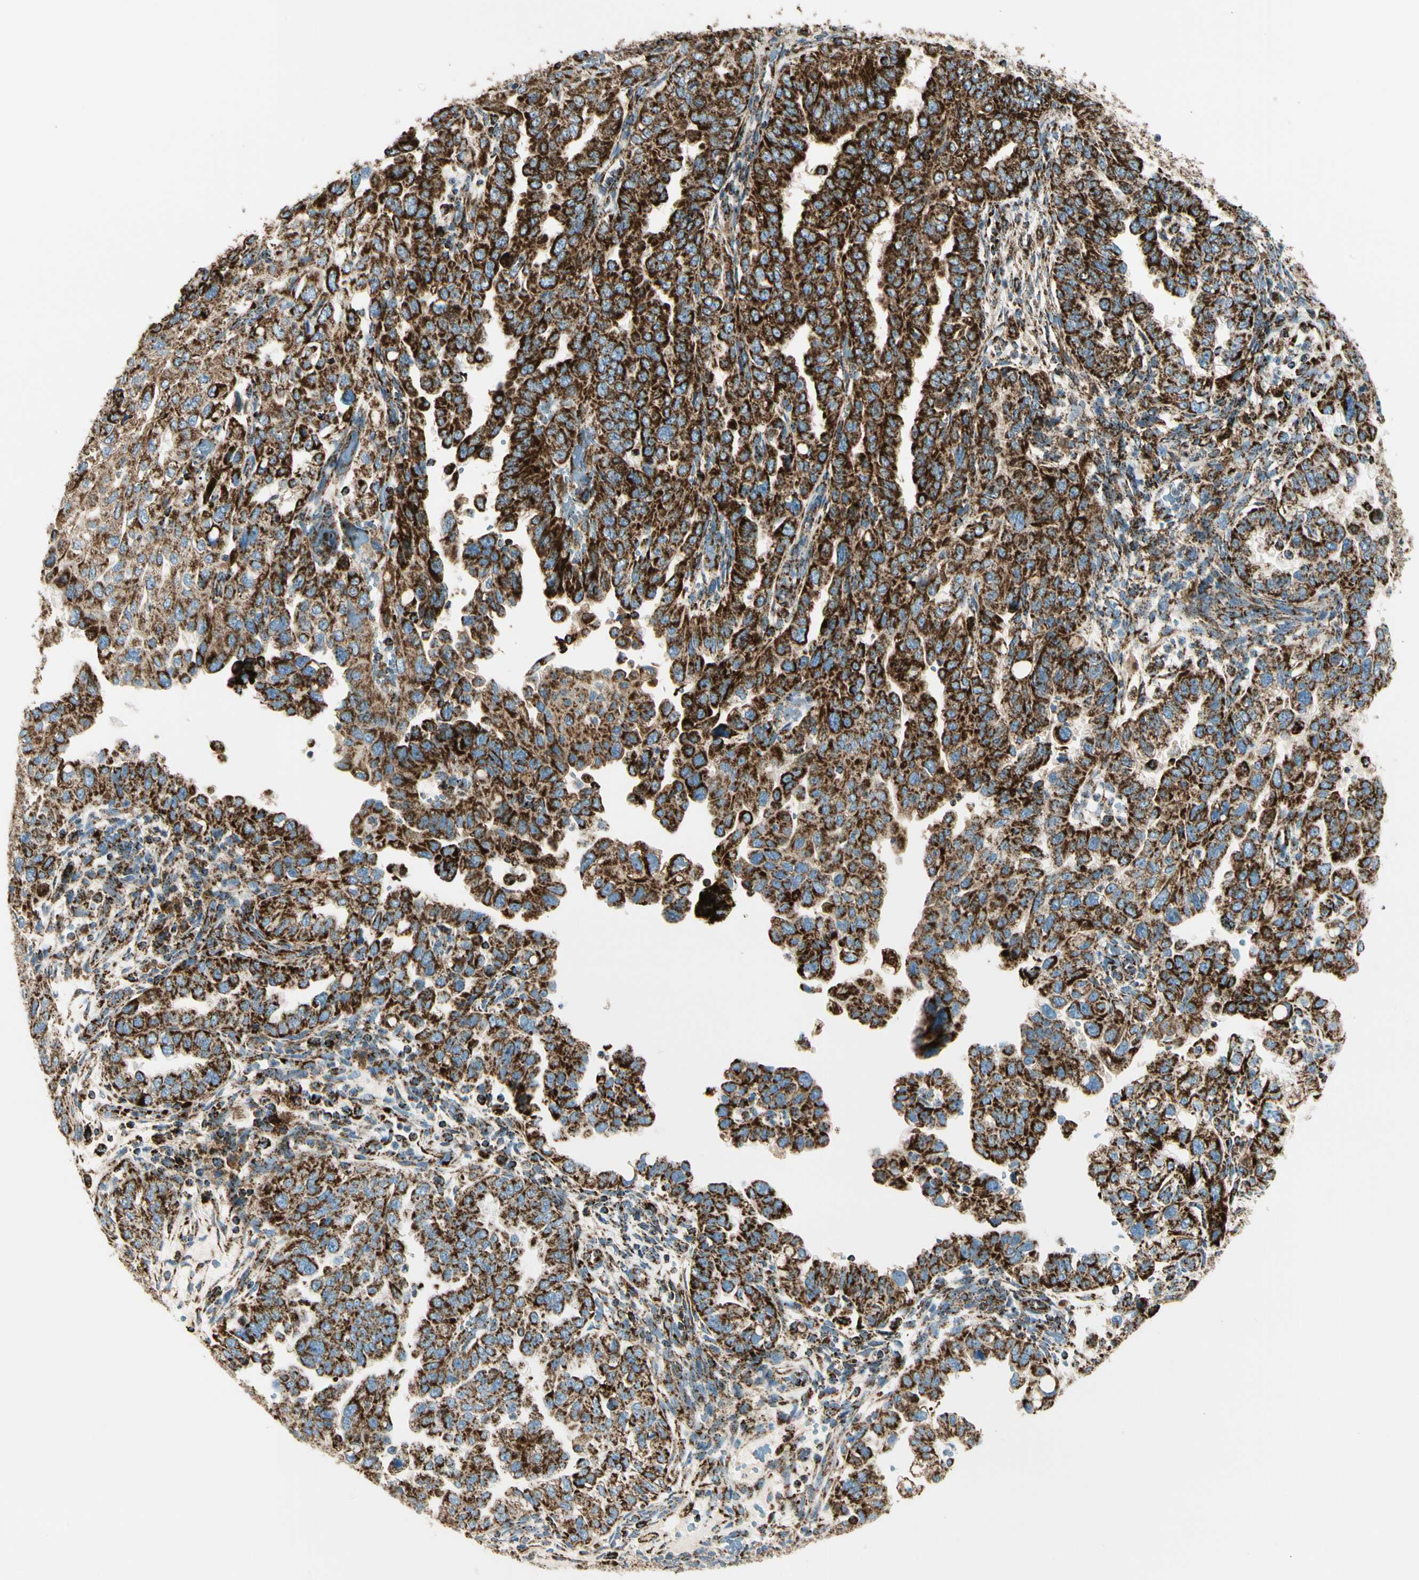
{"staining": {"intensity": "strong", "quantity": ">75%", "location": "cytoplasmic/membranous"}, "tissue": "endometrial cancer", "cell_type": "Tumor cells", "image_type": "cancer", "snomed": [{"axis": "morphology", "description": "Adenocarcinoma, NOS"}, {"axis": "topography", "description": "Endometrium"}], "caption": "Protein staining shows strong cytoplasmic/membranous staining in approximately >75% of tumor cells in endometrial adenocarcinoma.", "gene": "ME2", "patient": {"sex": "female", "age": 85}}